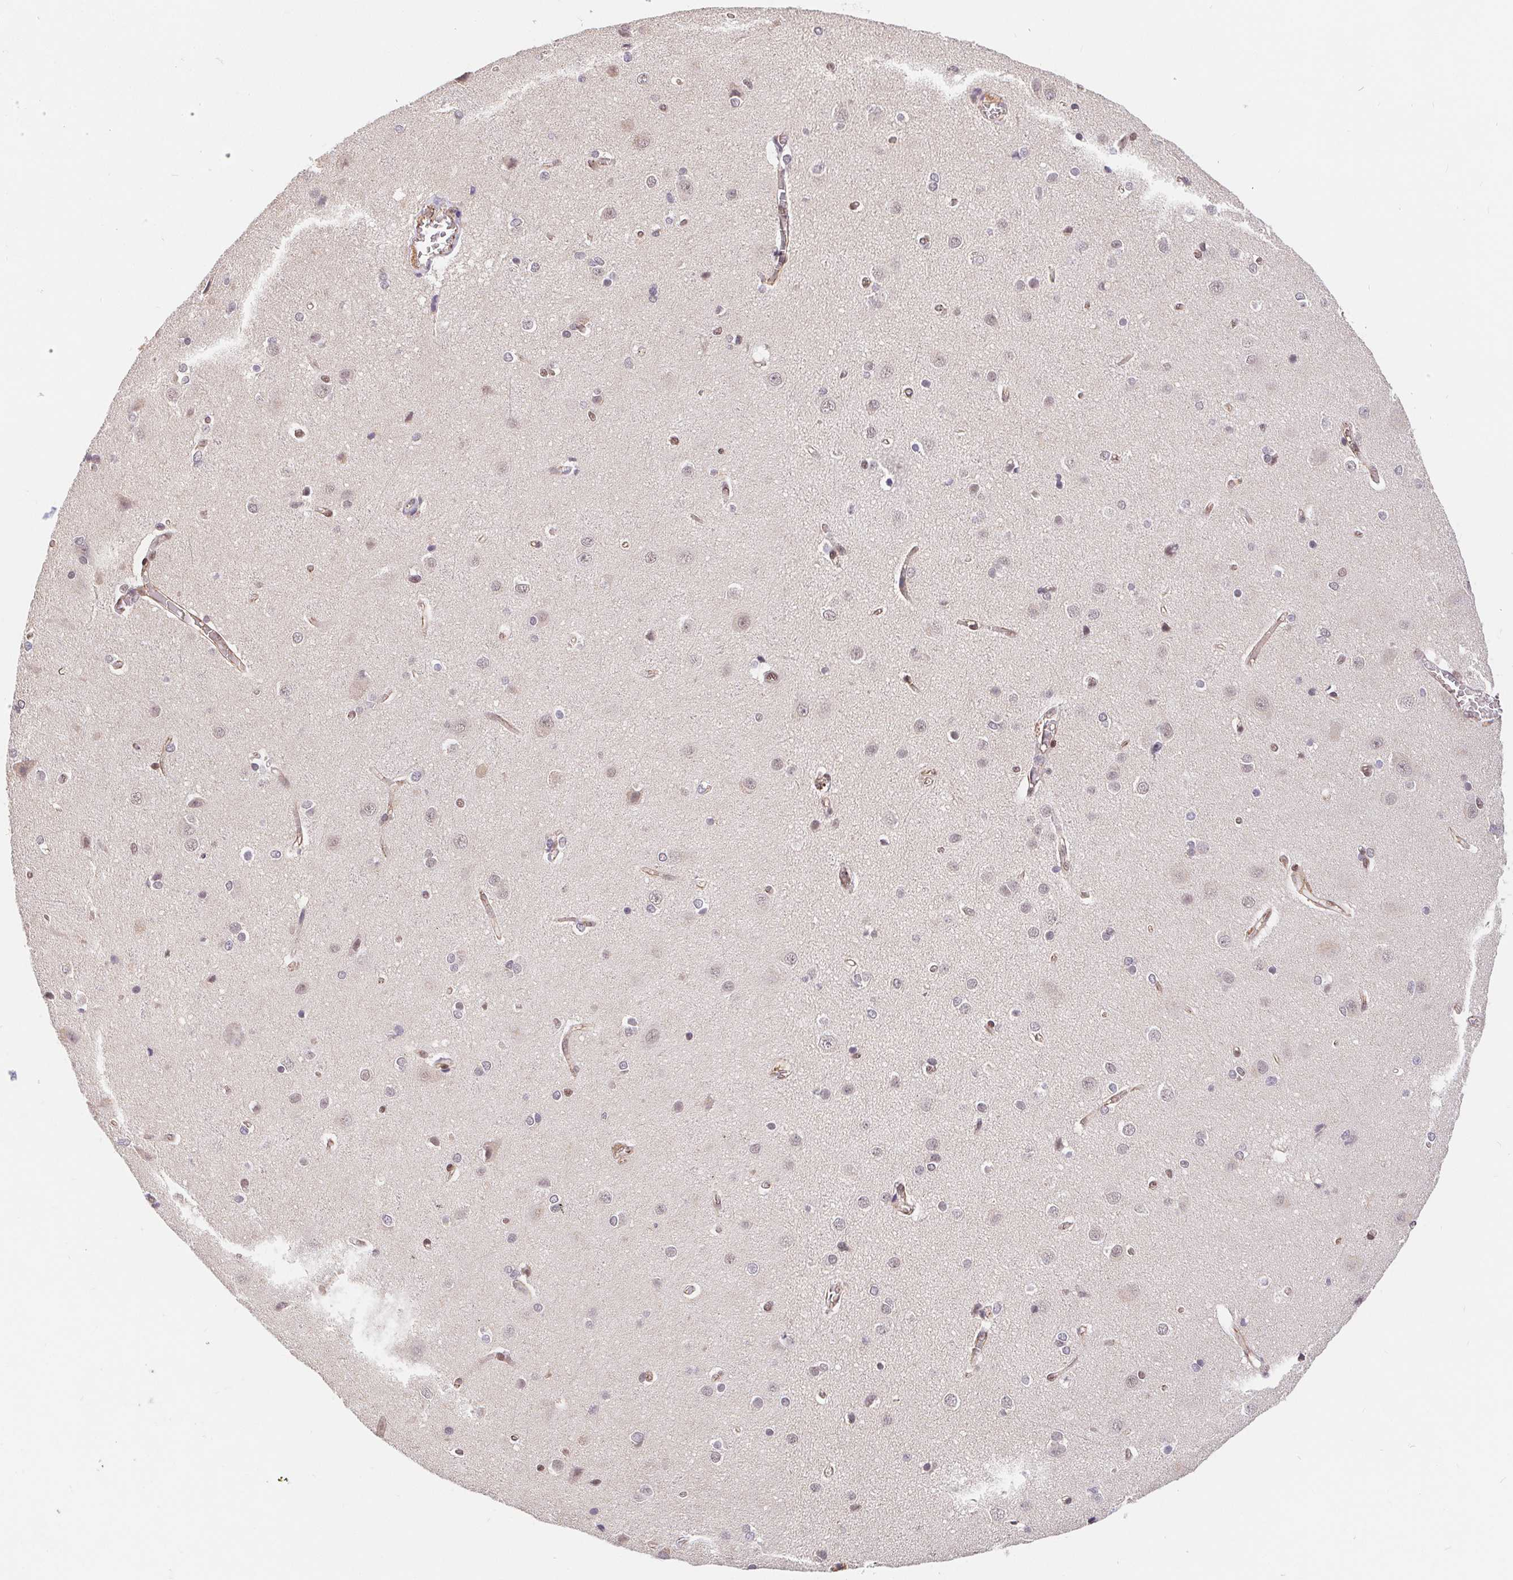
{"staining": {"intensity": "weak", "quantity": "25%-75%", "location": "nuclear"}, "tissue": "cerebral cortex", "cell_type": "Endothelial cells", "image_type": "normal", "snomed": [{"axis": "morphology", "description": "Normal tissue, NOS"}, {"axis": "topography", "description": "Cerebral cortex"}], "caption": "High-magnification brightfield microscopy of unremarkable cerebral cortex stained with DAB (3,3'-diaminobenzidine) (brown) and counterstained with hematoxylin (blue). endothelial cells exhibit weak nuclear positivity is appreciated in approximately25%-75% of cells. The protein is stained brown, and the nuclei are stained in blue (DAB IHC with brightfield microscopy, high magnification).", "gene": "POU2F1", "patient": {"sex": "male", "age": 37}}